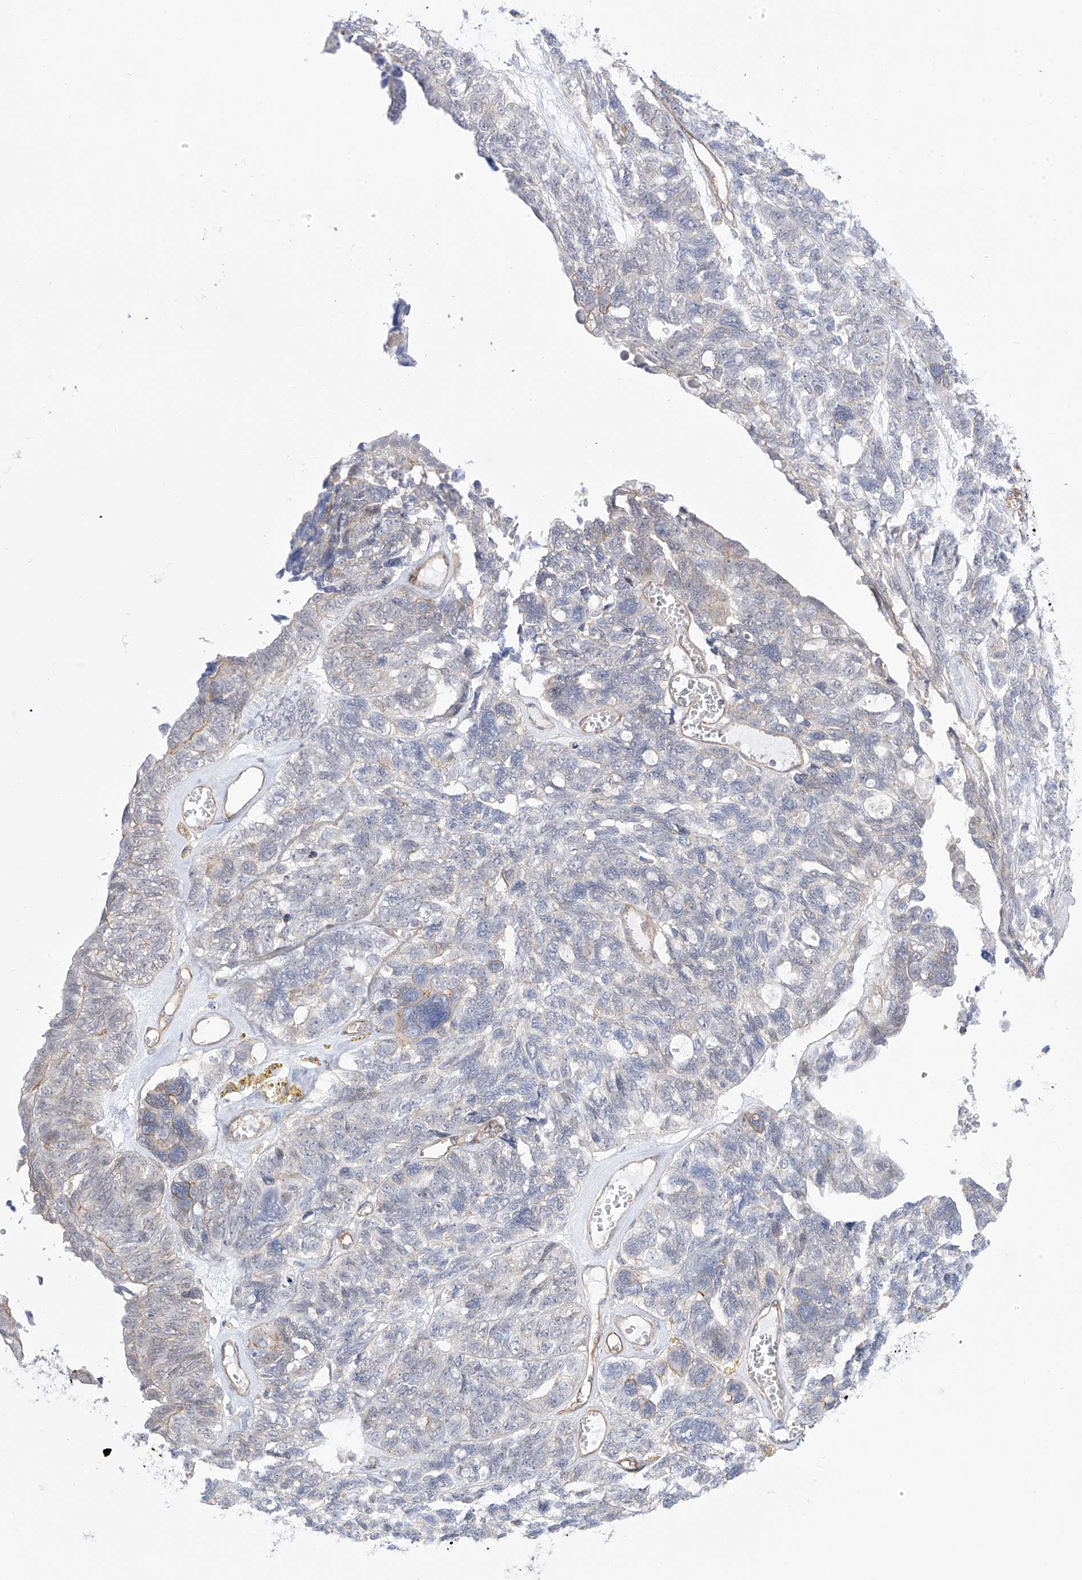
{"staining": {"intensity": "negative", "quantity": "none", "location": "none"}, "tissue": "ovarian cancer", "cell_type": "Tumor cells", "image_type": "cancer", "snomed": [{"axis": "morphology", "description": "Cystadenocarcinoma, serous, NOS"}, {"axis": "topography", "description": "Ovary"}], "caption": "Immunohistochemistry photomicrograph of neoplastic tissue: ovarian serous cystadenocarcinoma stained with DAB shows no significant protein staining in tumor cells. Brightfield microscopy of immunohistochemistry stained with DAB (brown) and hematoxylin (blue), captured at high magnification.", "gene": "ZNF180", "patient": {"sex": "female", "age": 79}}